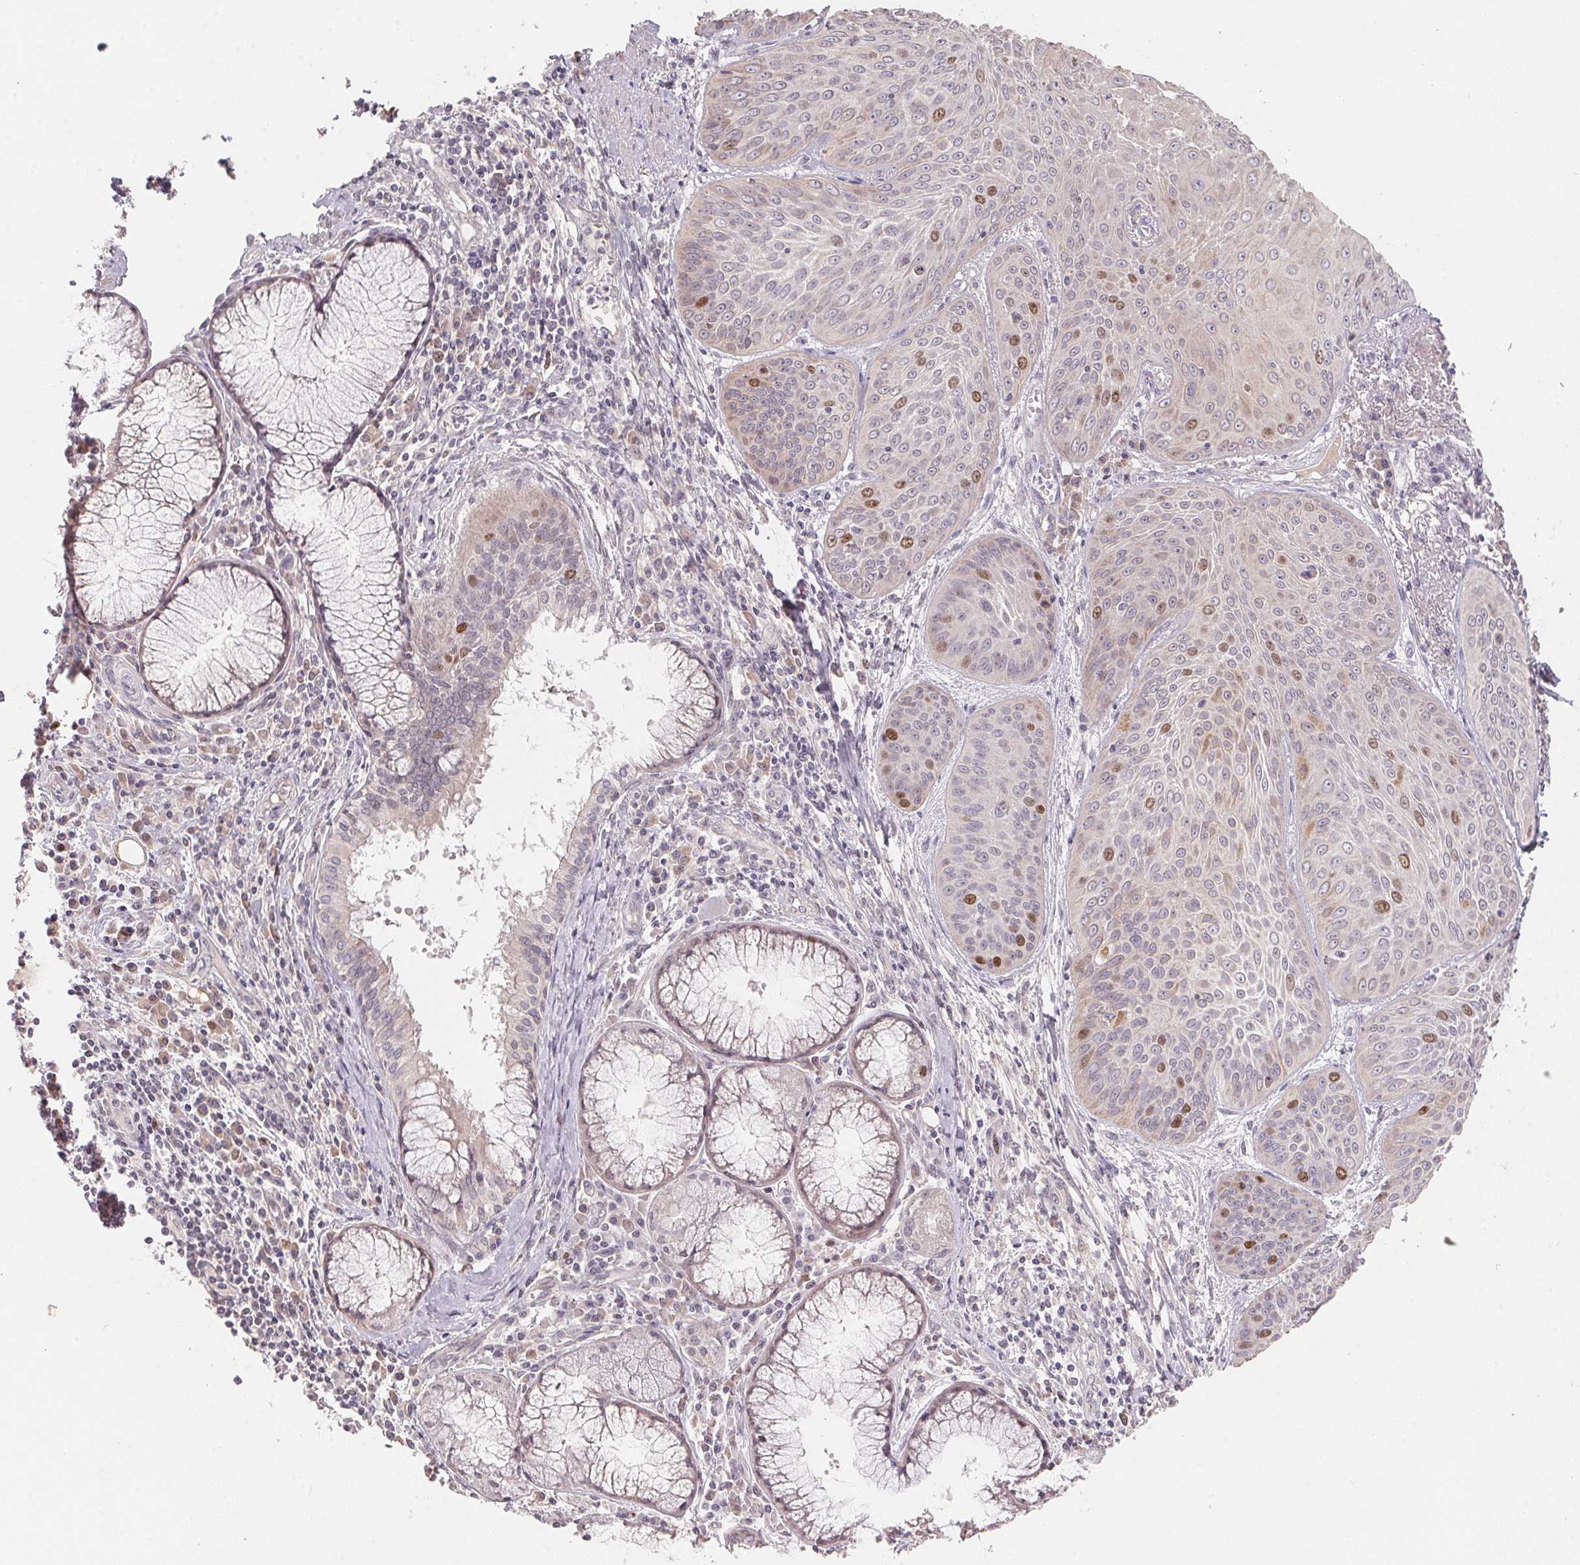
{"staining": {"intensity": "moderate", "quantity": "<25%", "location": "nuclear"}, "tissue": "lung cancer", "cell_type": "Tumor cells", "image_type": "cancer", "snomed": [{"axis": "morphology", "description": "Squamous cell carcinoma, NOS"}, {"axis": "topography", "description": "Lung"}], "caption": "Lung squamous cell carcinoma was stained to show a protein in brown. There is low levels of moderate nuclear expression in about <25% of tumor cells. Using DAB (brown) and hematoxylin (blue) stains, captured at high magnification using brightfield microscopy.", "gene": "KIFC1", "patient": {"sex": "male", "age": 74}}